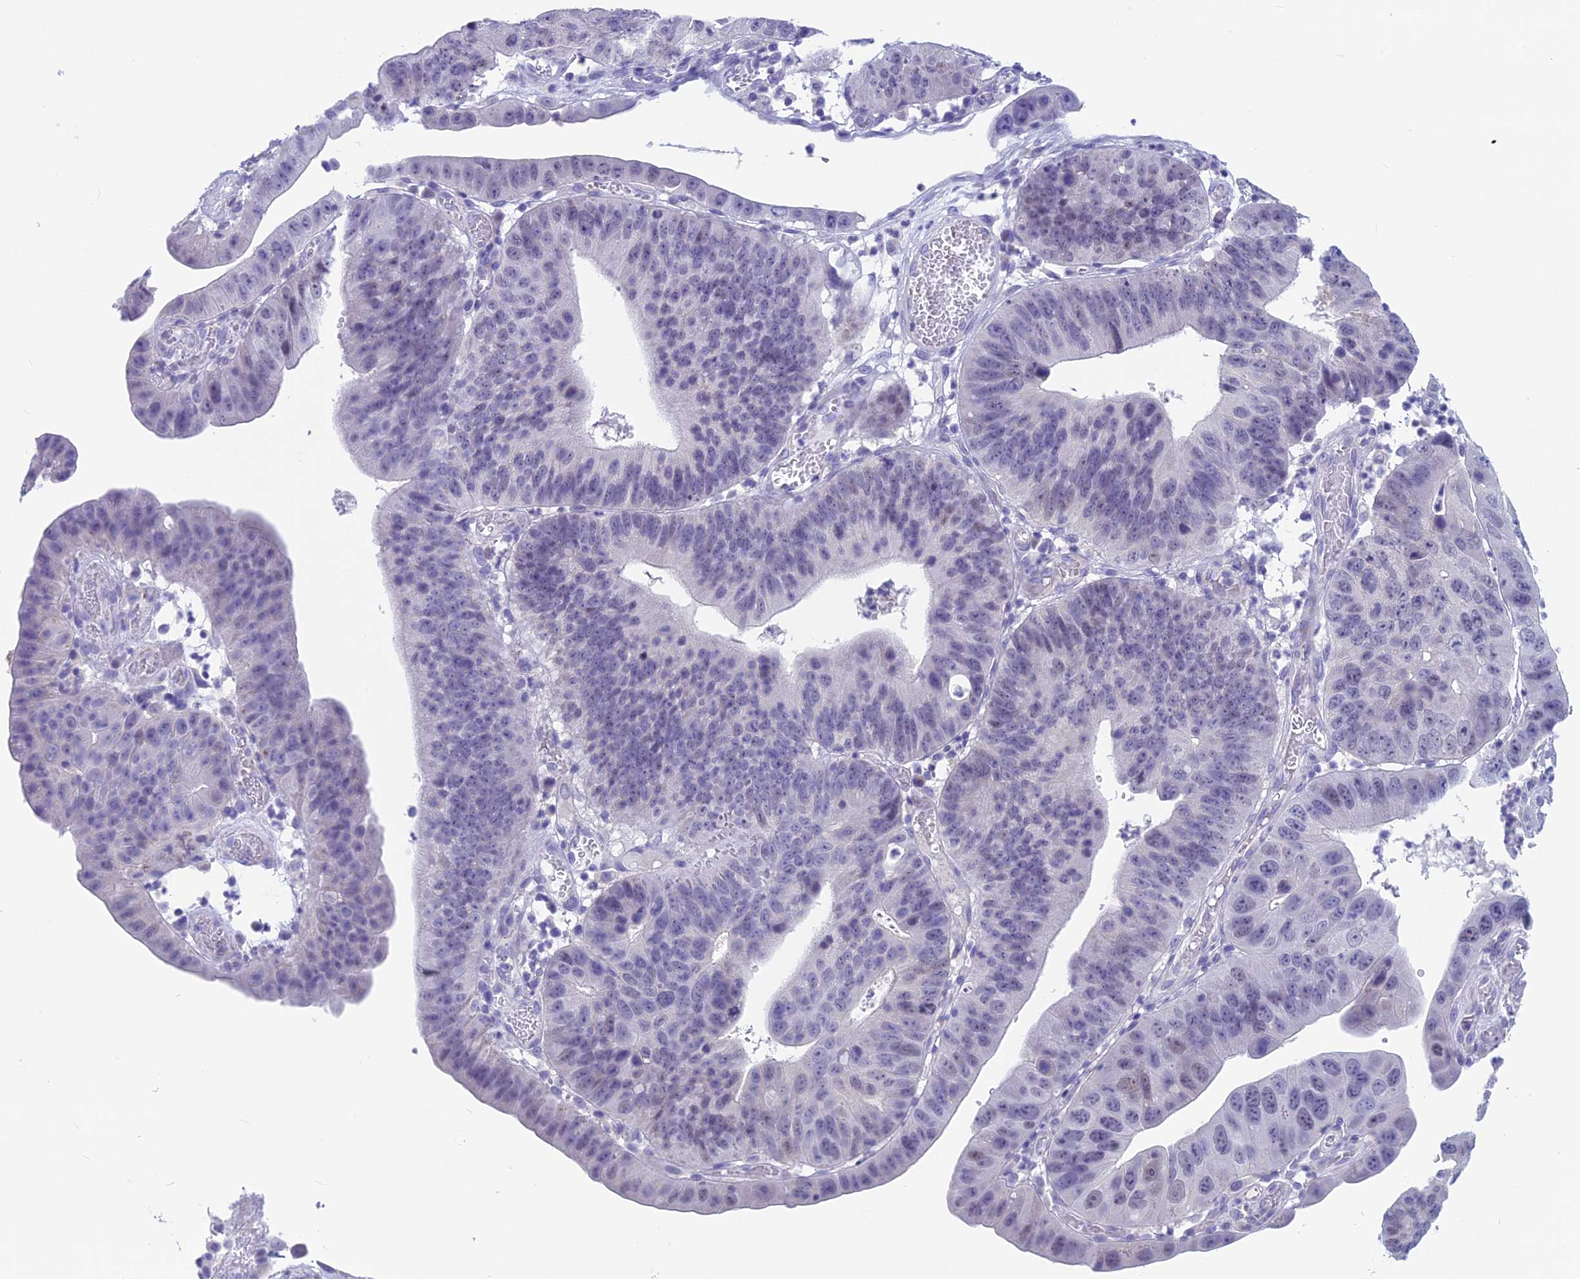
{"staining": {"intensity": "negative", "quantity": "none", "location": "none"}, "tissue": "stomach cancer", "cell_type": "Tumor cells", "image_type": "cancer", "snomed": [{"axis": "morphology", "description": "Adenocarcinoma, NOS"}, {"axis": "topography", "description": "Stomach"}], "caption": "This photomicrograph is of adenocarcinoma (stomach) stained with IHC to label a protein in brown with the nuclei are counter-stained blue. There is no expression in tumor cells. (DAB (3,3'-diaminobenzidine) immunohistochemistry (IHC) visualized using brightfield microscopy, high magnification).", "gene": "SNTN", "patient": {"sex": "male", "age": 59}}